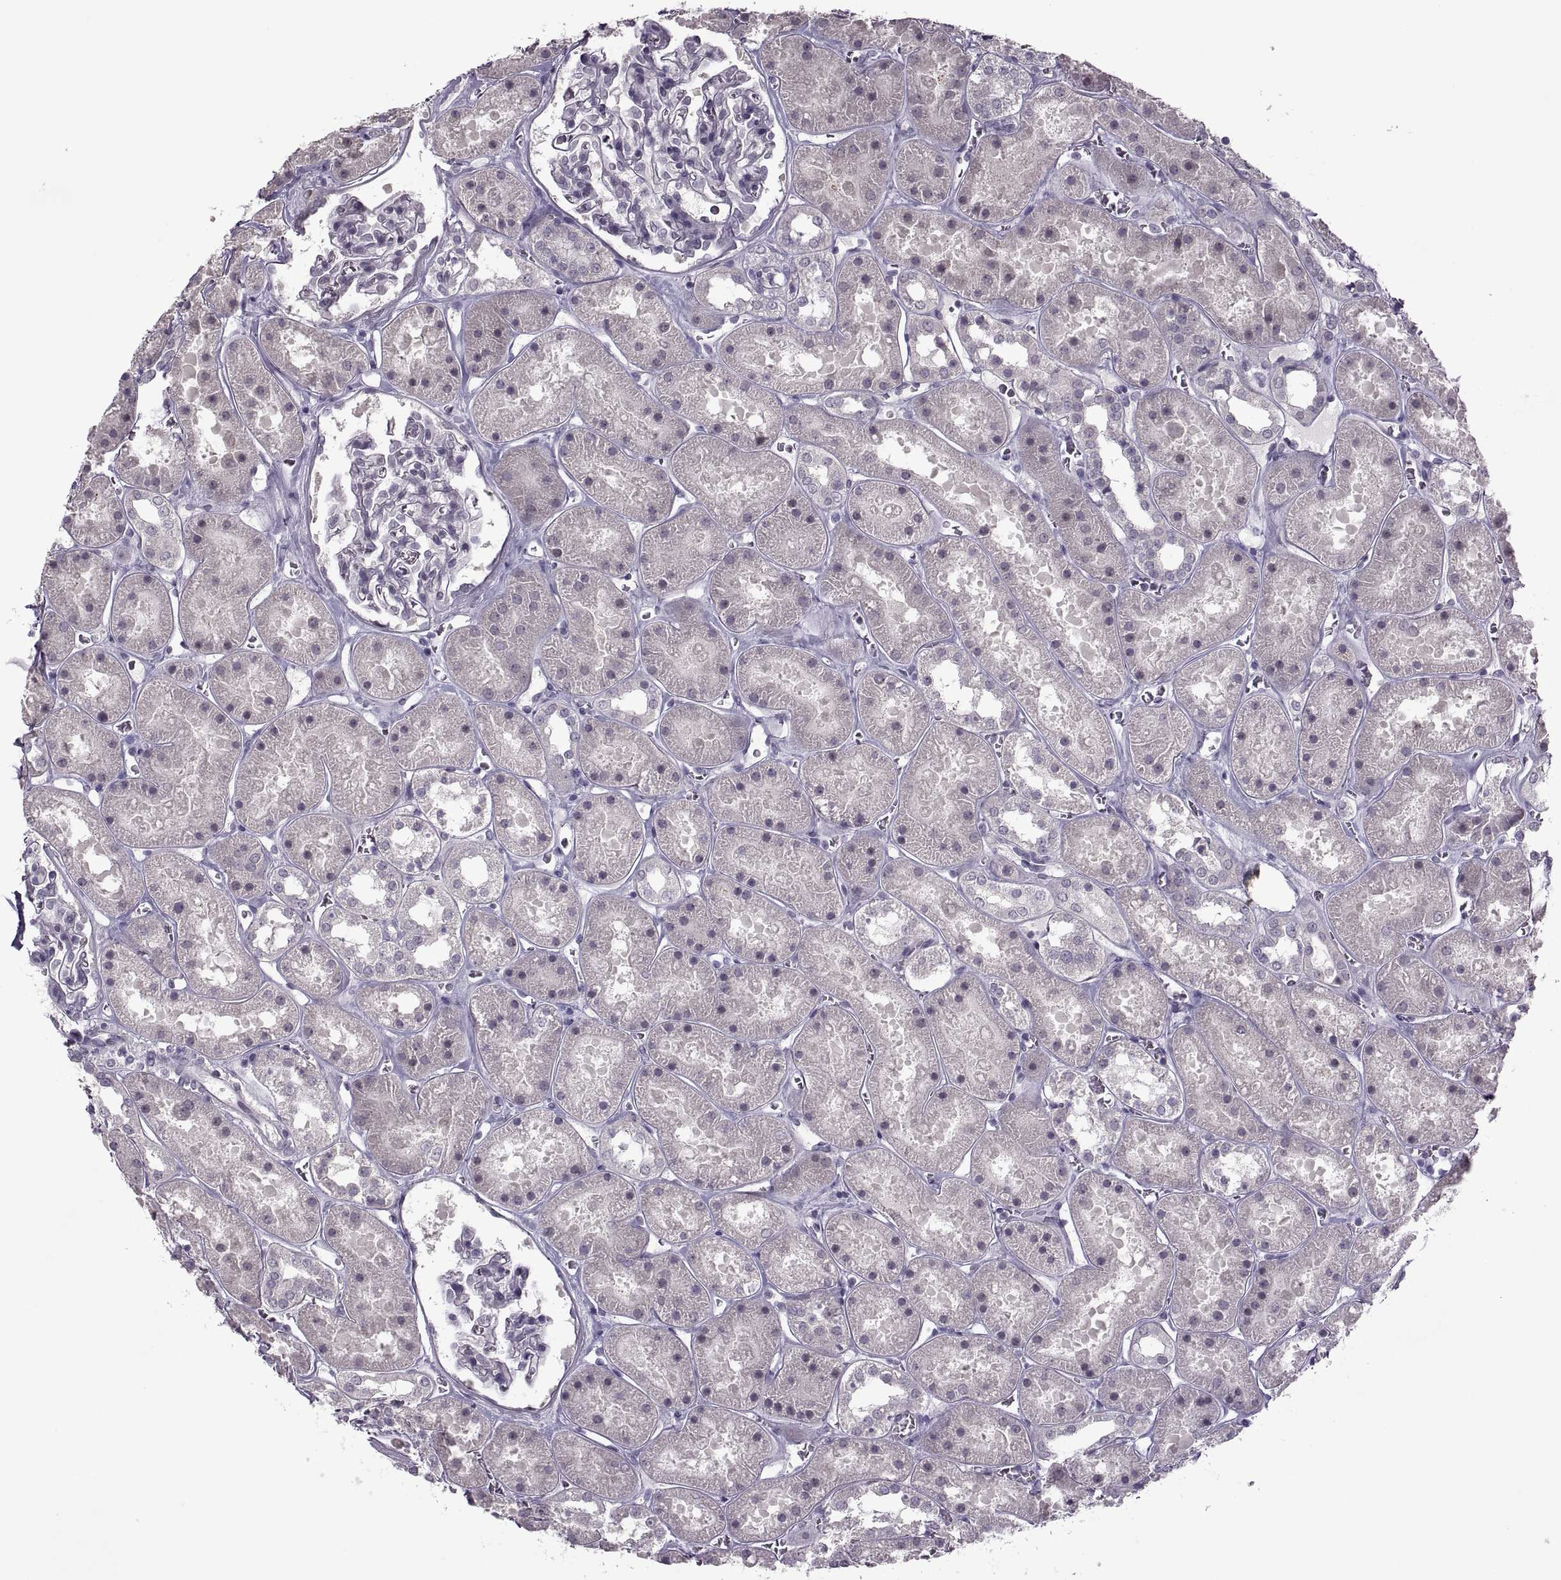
{"staining": {"intensity": "negative", "quantity": "none", "location": "none"}, "tissue": "kidney", "cell_type": "Cells in glomeruli", "image_type": "normal", "snomed": [{"axis": "morphology", "description": "Normal tissue, NOS"}, {"axis": "topography", "description": "Kidney"}], "caption": "A high-resolution histopathology image shows IHC staining of unremarkable kidney, which displays no significant expression in cells in glomeruli. The staining was performed using DAB to visualize the protein expression in brown, while the nuclei were stained in blue with hematoxylin (Magnification: 20x).", "gene": "MGAT4D", "patient": {"sex": "female", "age": 41}}